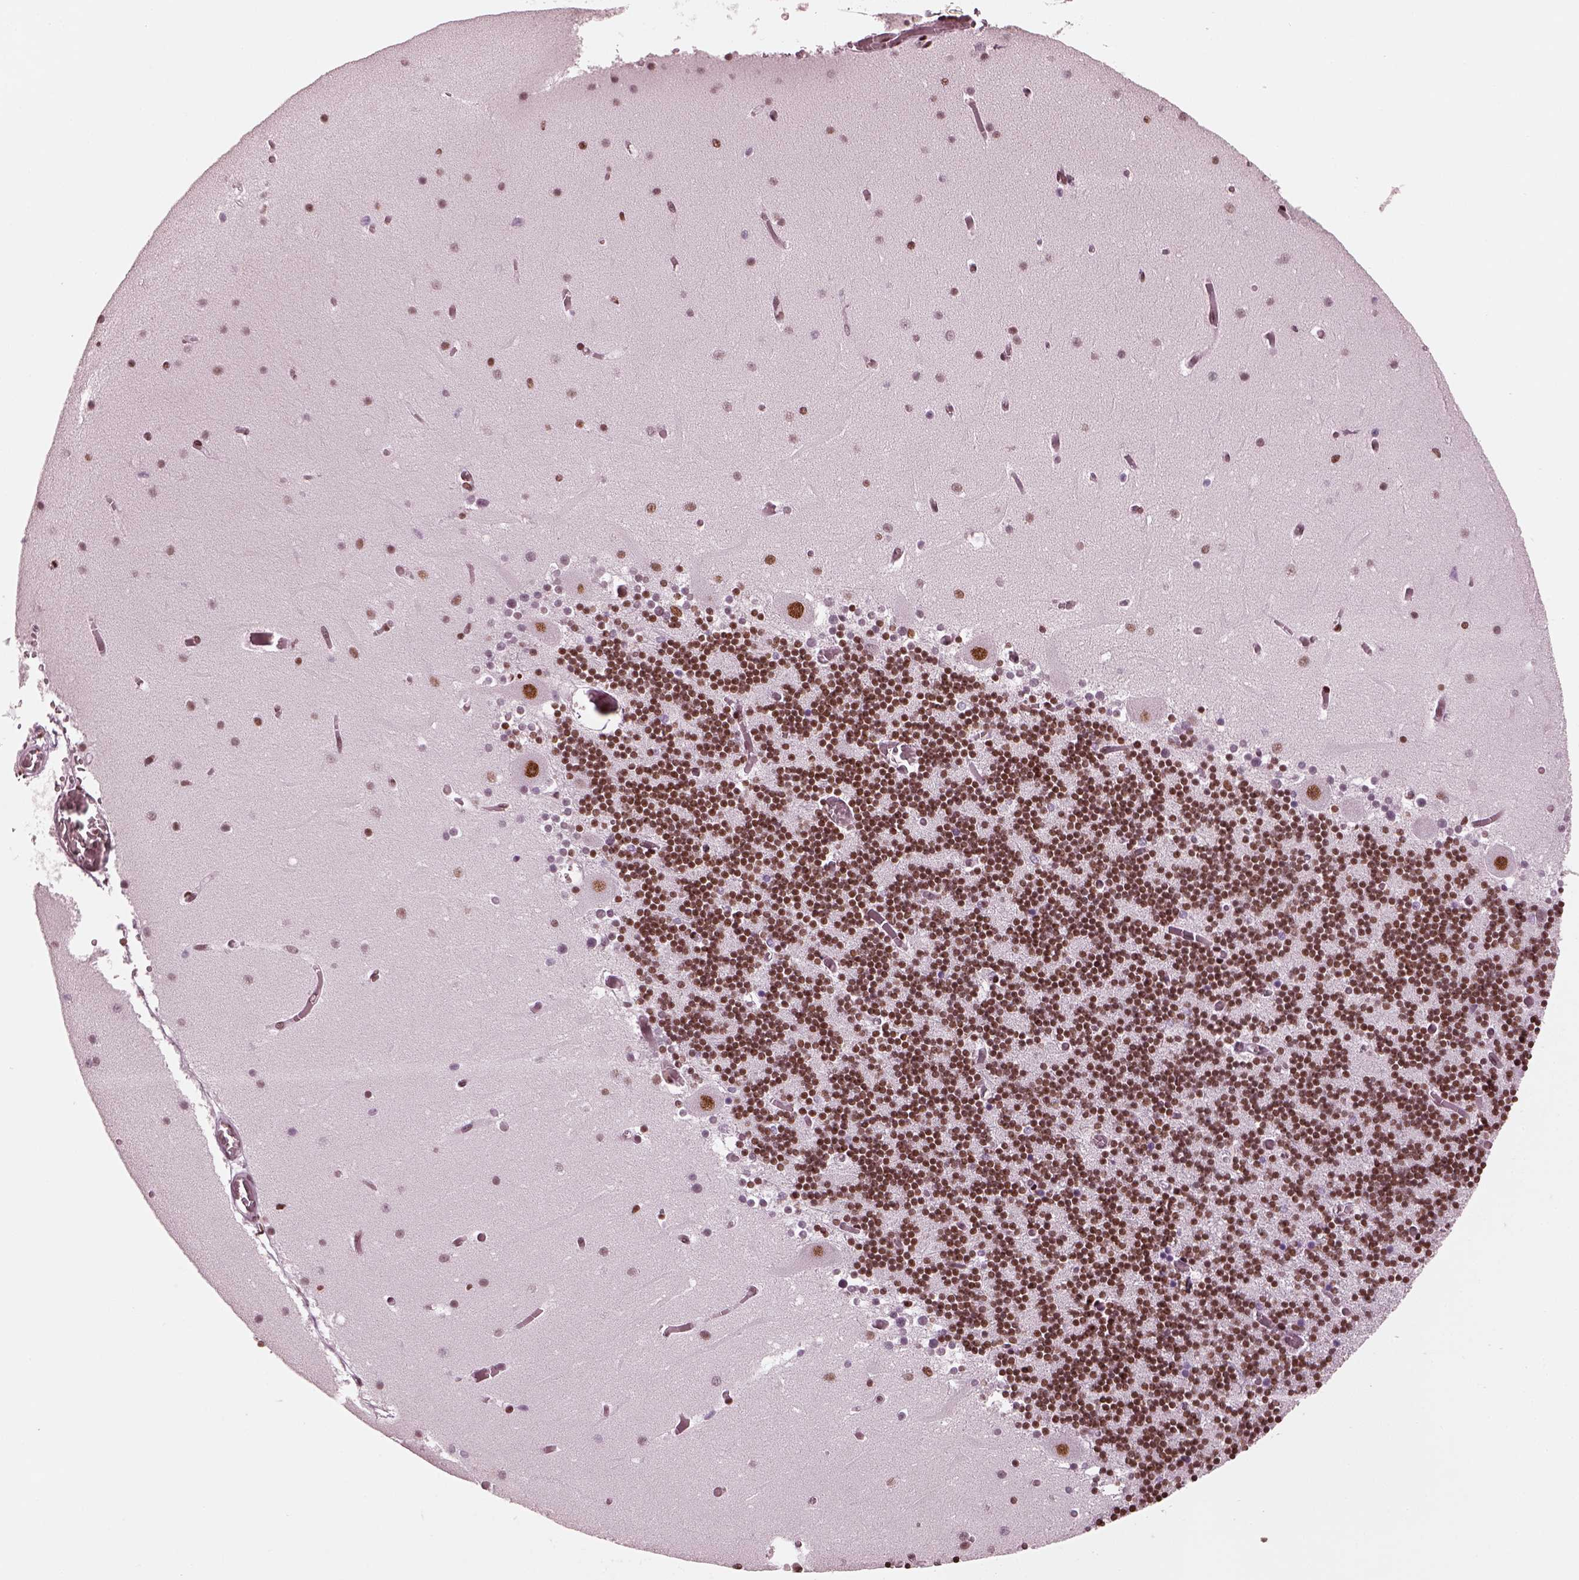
{"staining": {"intensity": "moderate", "quantity": ">75%", "location": "nuclear"}, "tissue": "cerebellum", "cell_type": "Cells in granular layer", "image_type": "normal", "snomed": [{"axis": "morphology", "description": "Normal tissue, NOS"}, {"axis": "topography", "description": "Cerebellum"}], "caption": "About >75% of cells in granular layer in unremarkable cerebellum reveal moderate nuclear protein positivity as visualized by brown immunohistochemical staining.", "gene": "CBFA2T3", "patient": {"sex": "female", "age": 28}}